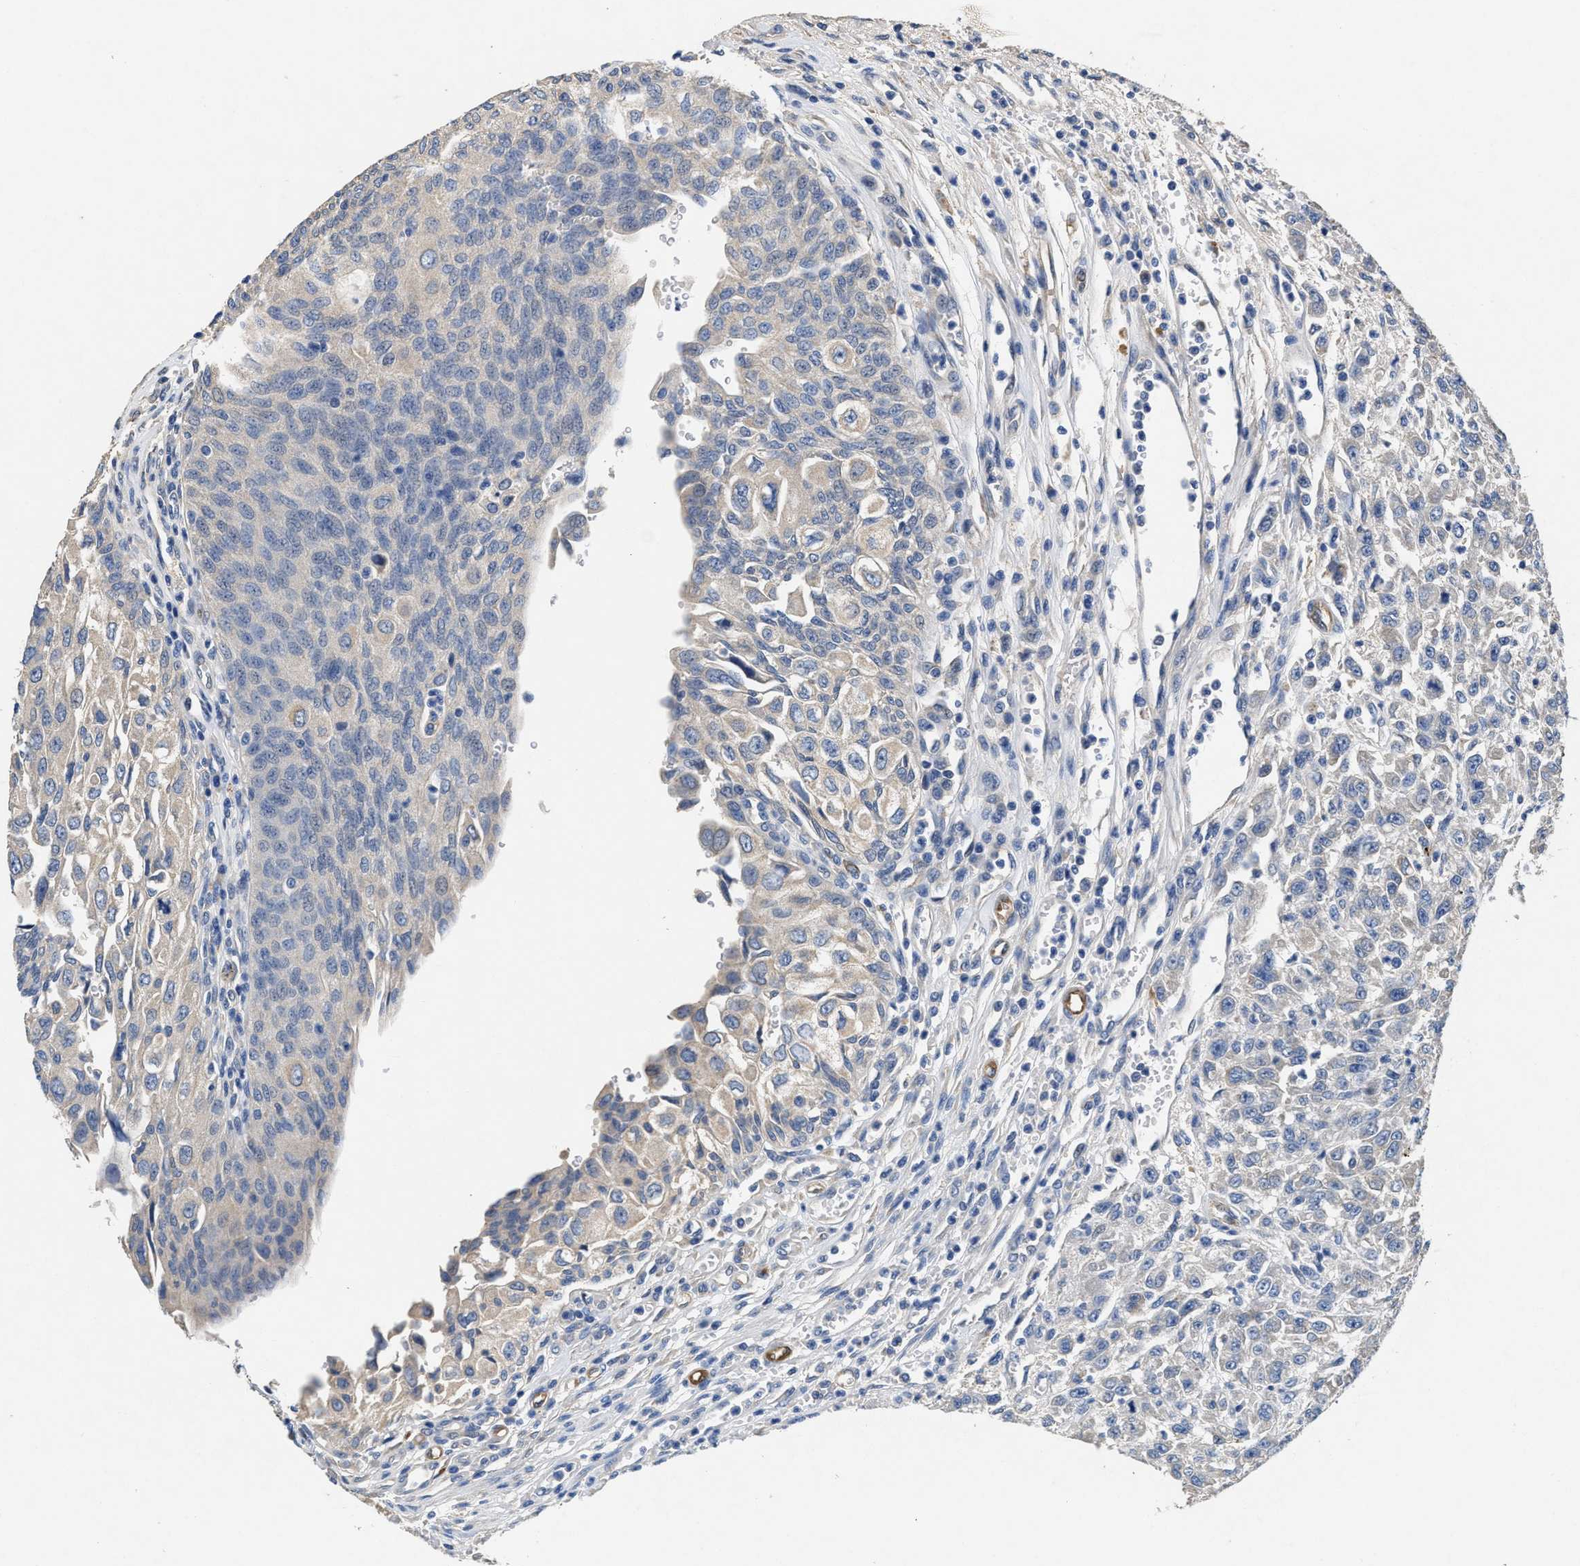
{"staining": {"intensity": "negative", "quantity": "none", "location": "none"}, "tissue": "urothelial cancer", "cell_type": "Tumor cells", "image_type": "cancer", "snomed": [{"axis": "morphology", "description": "Urothelial carcinoma, High grade"}, {"axis": "topography", "description": "Urinary bladder"}], "caption": "Urothelial carcinoma (high-grade) was stained to show a protein in brown. There is no significant expression in tumor cells.", "gene": "PEG10", "patient": {"sex": "male", "age": 46}}